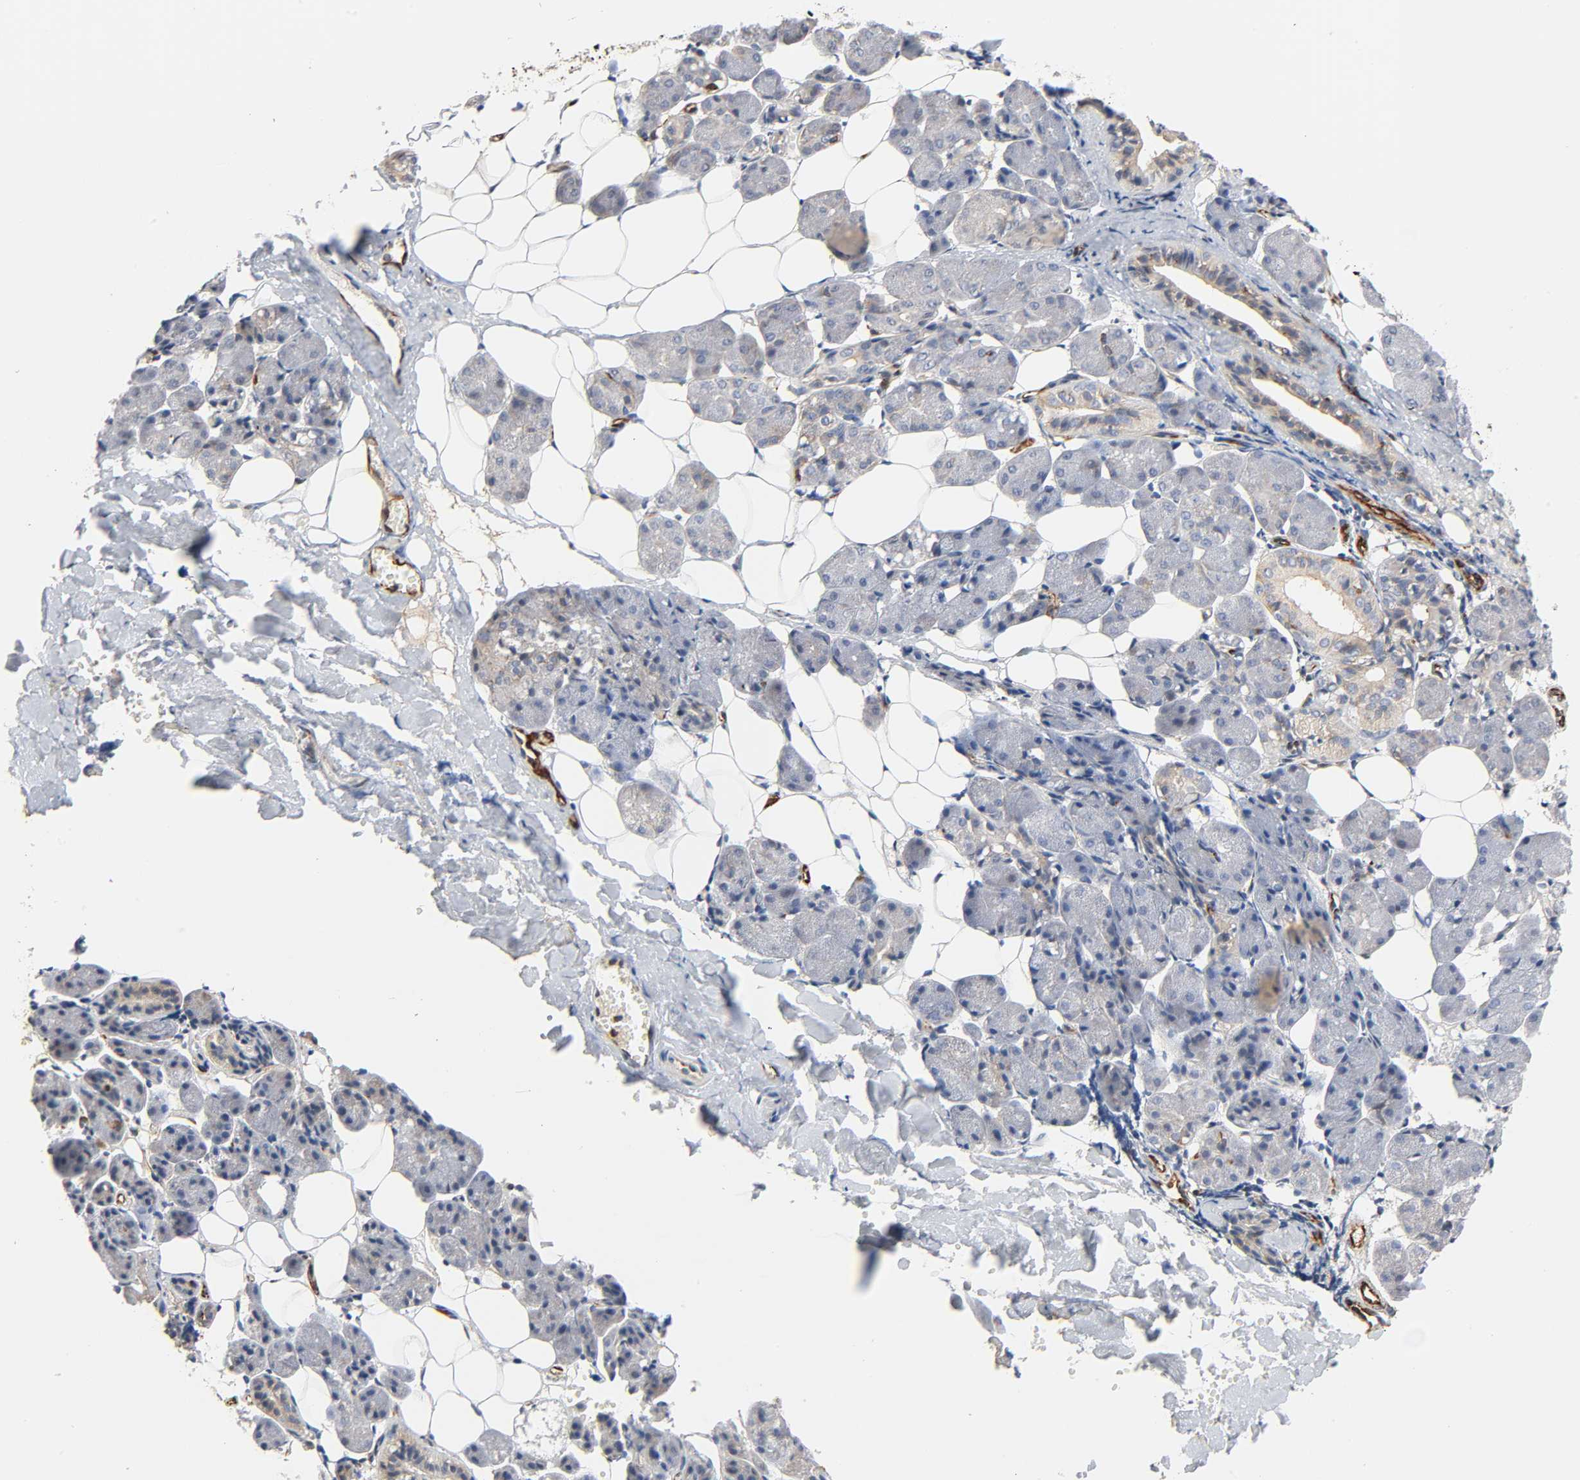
{"staining": {"intensity": "weak", "quantity": "25%-75%", "location": "cytoplasmic/membranous"}, "tissue": "salivary gland", "cell_type": "Glandular cells", "image_type": "normal", "snomed": [{"axis": "morphology", "description": "Normal tissue, NOS"}, {"axis": "morphology", "description": "Adenoma, NOS"}, {"axis": "topography", "description": "Salivary gland"}], "caption": "This is an image of IHC staining of unremarkable salivary gland, which shows weak positivity in the cytoplasmic/membranous of glandular cells.", "gene": "REEP5", "patient": {"sex": "female", "age": 32}}